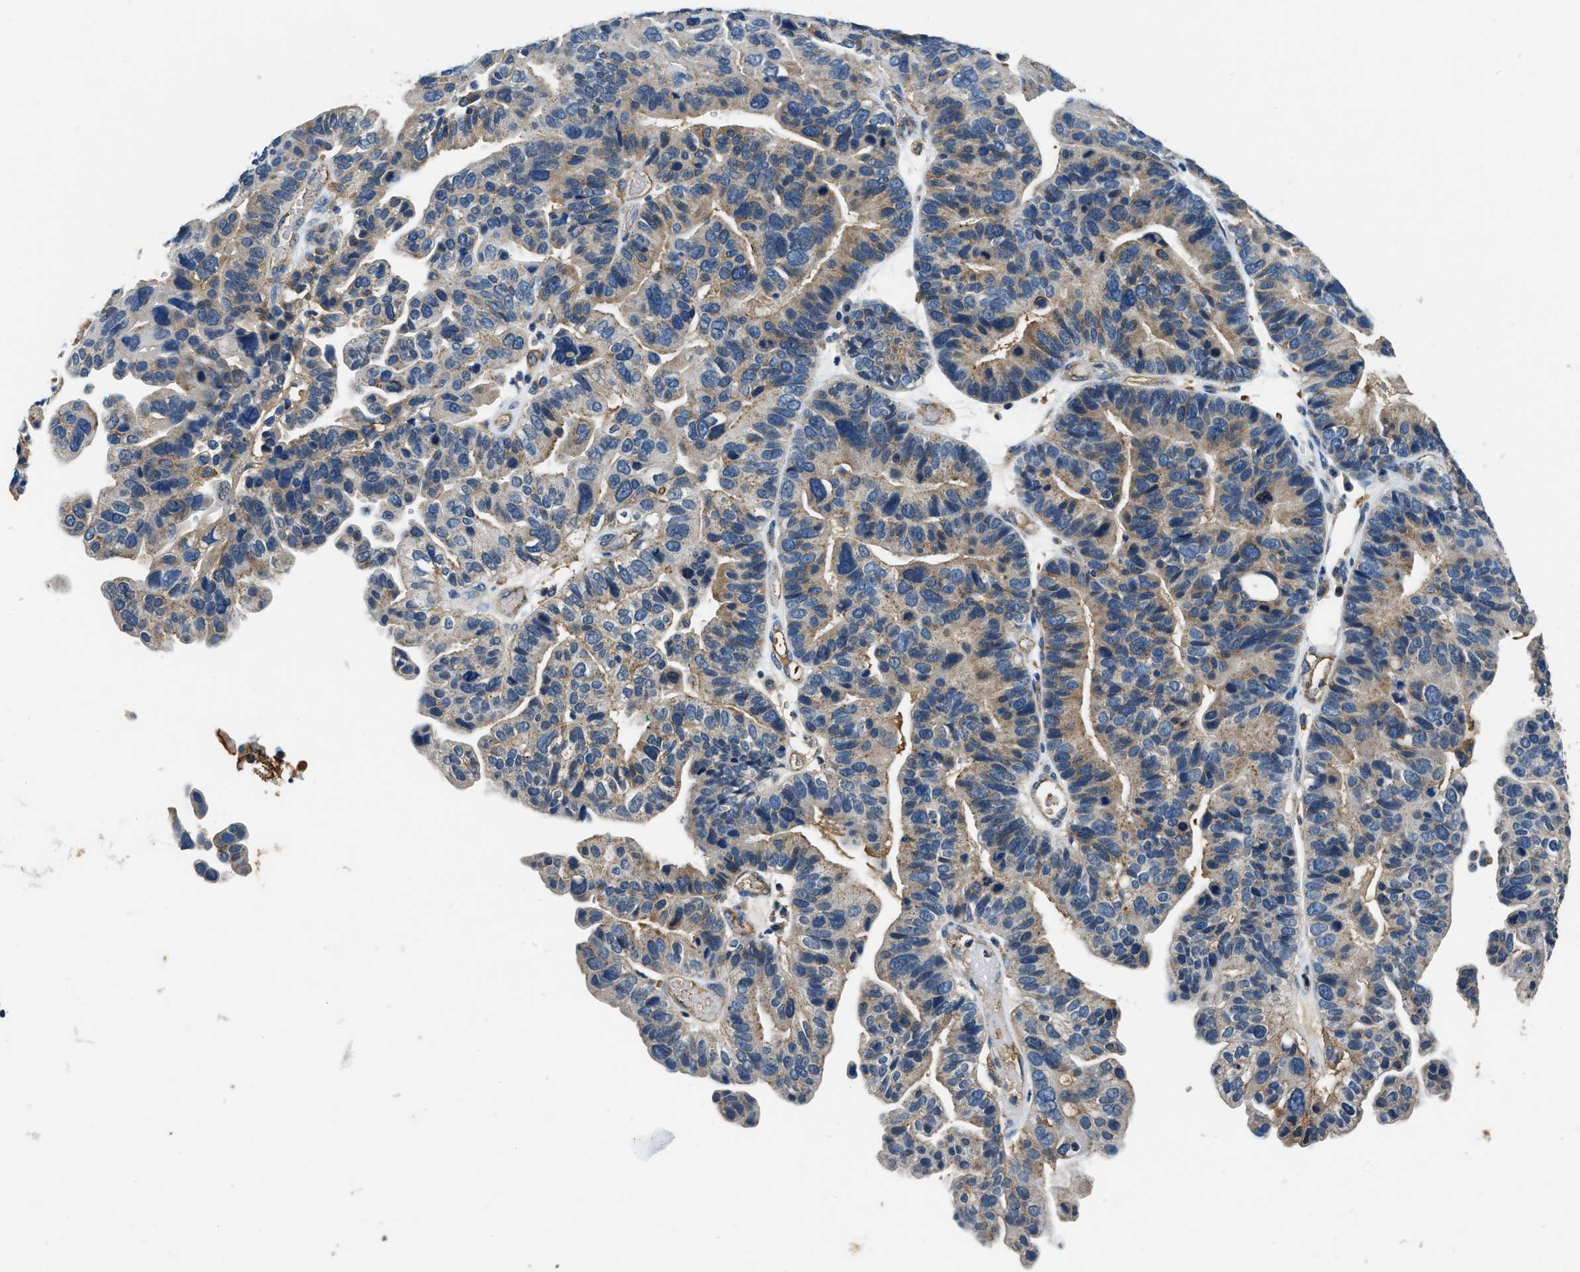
{"staining": {"intensity": "weak", "quantity": ">75%", "location": "cytoplasmic/membranous"}, "tissue": "ovarian cancer", "cell_type": "Tumor cells", "image_type": "cancer", "snomed": [{"axis": "morphology", "description": "Cystadenocarcinoma, serous, NOS"}, {"axis": "topography", "description": "Ovary"}], "caption": "Ovarian cancer (serous cystadenocarcinoma) stained with a protein marker reveals weak staining in tumor cells.", "gene": "EEA1", "patient": {"sex": "female", "age": 56}}